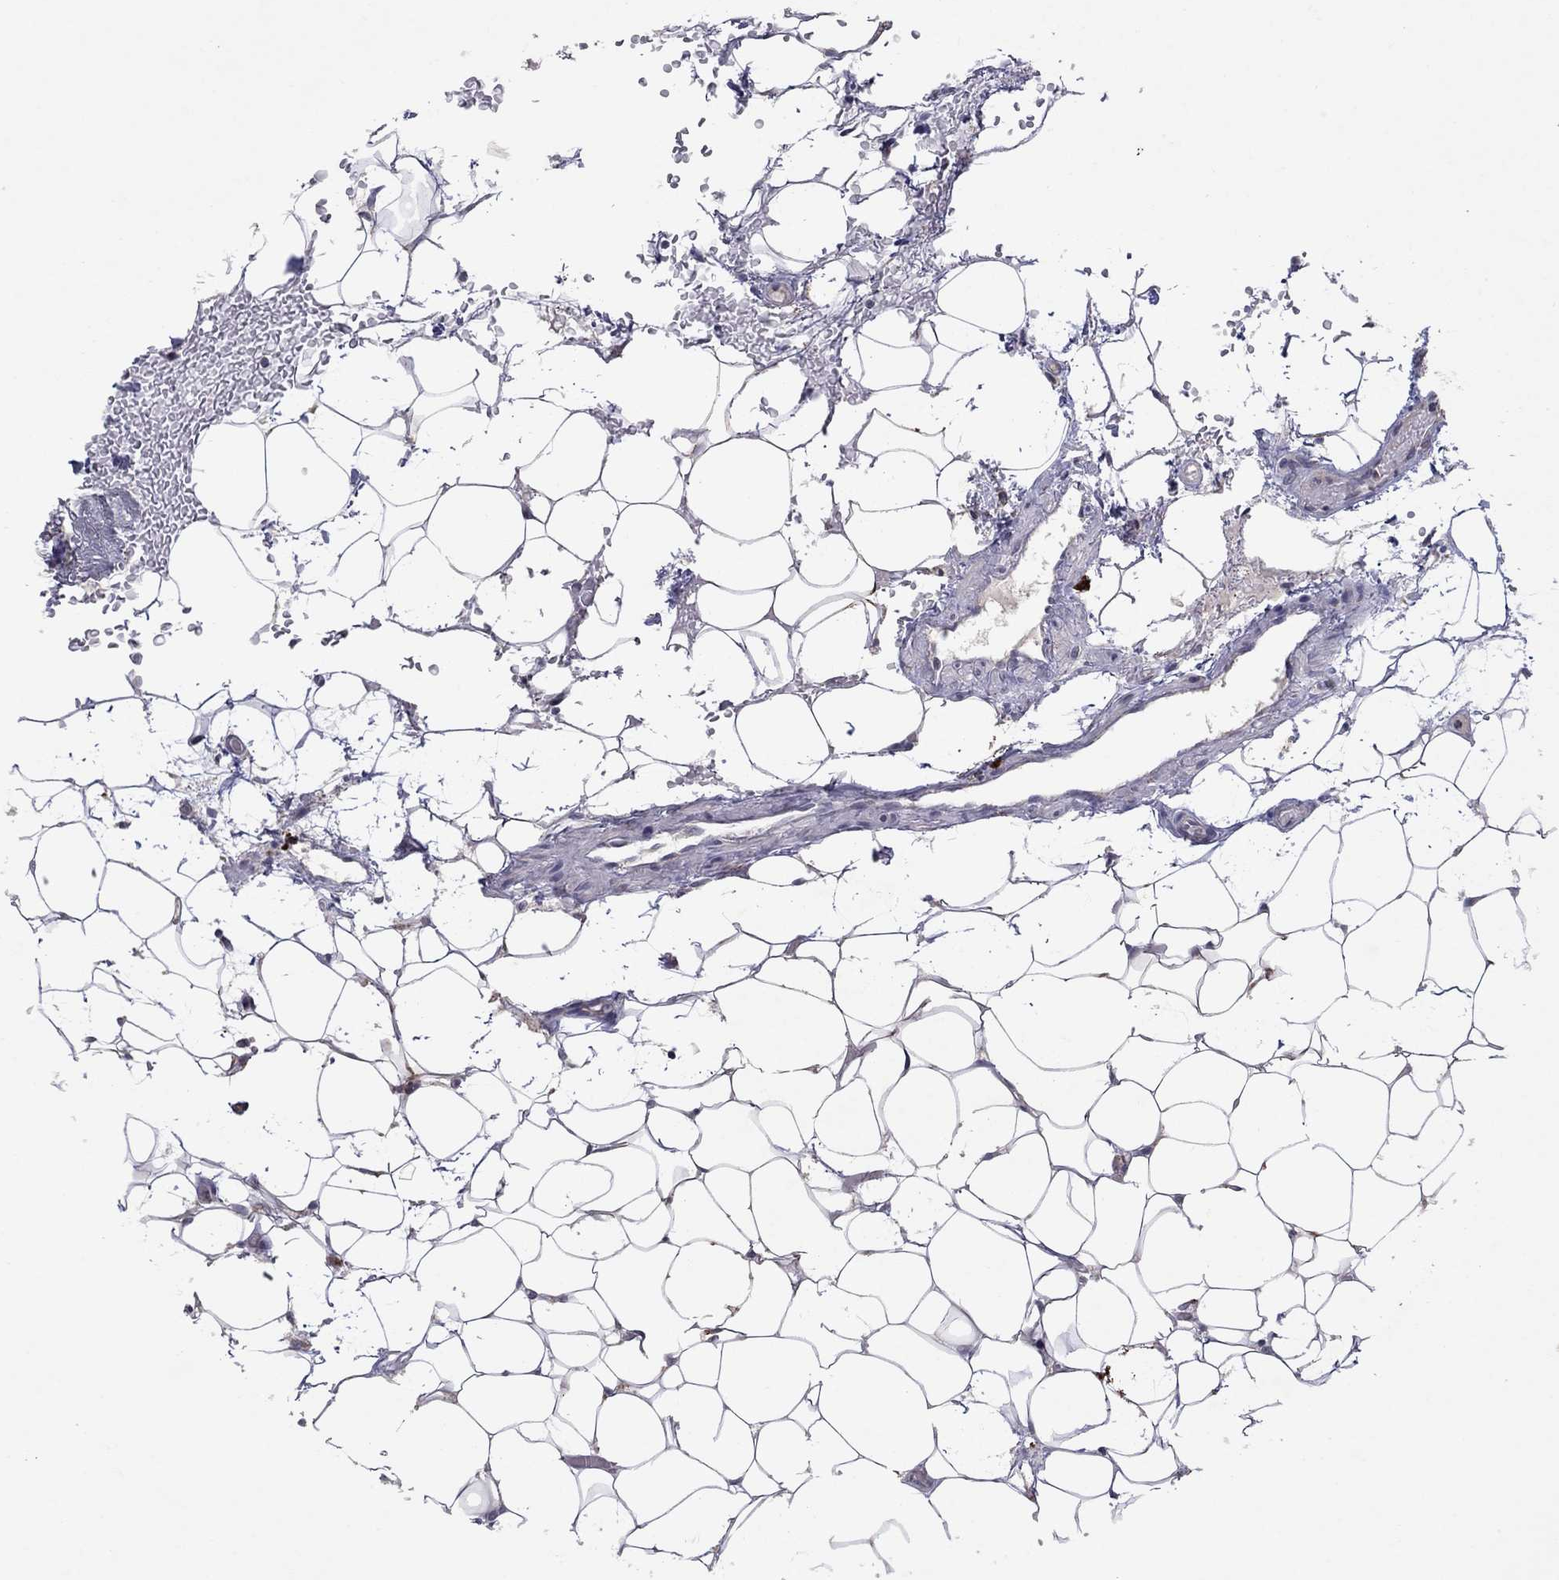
{"staining": {"intensity": "moderate", "quantity": "<25%", "location": "cytoplasmic/membranous"}, "tissue": "lymph node", "cell_type": "Germinal center cells", "image_type": "normal", "snomed": [{"axis": "morphology", "description": "Normal tissue, NOS"}, {"axis": "topography", "description": "Lymph node"}], "caption": "Moderate cytoplasmic/membranous protein positivity is seen in approximately <25% of germinal center cells in lymph node.", "gene": "CRACDL", "patient": {"sex": "male", "age": 62}}